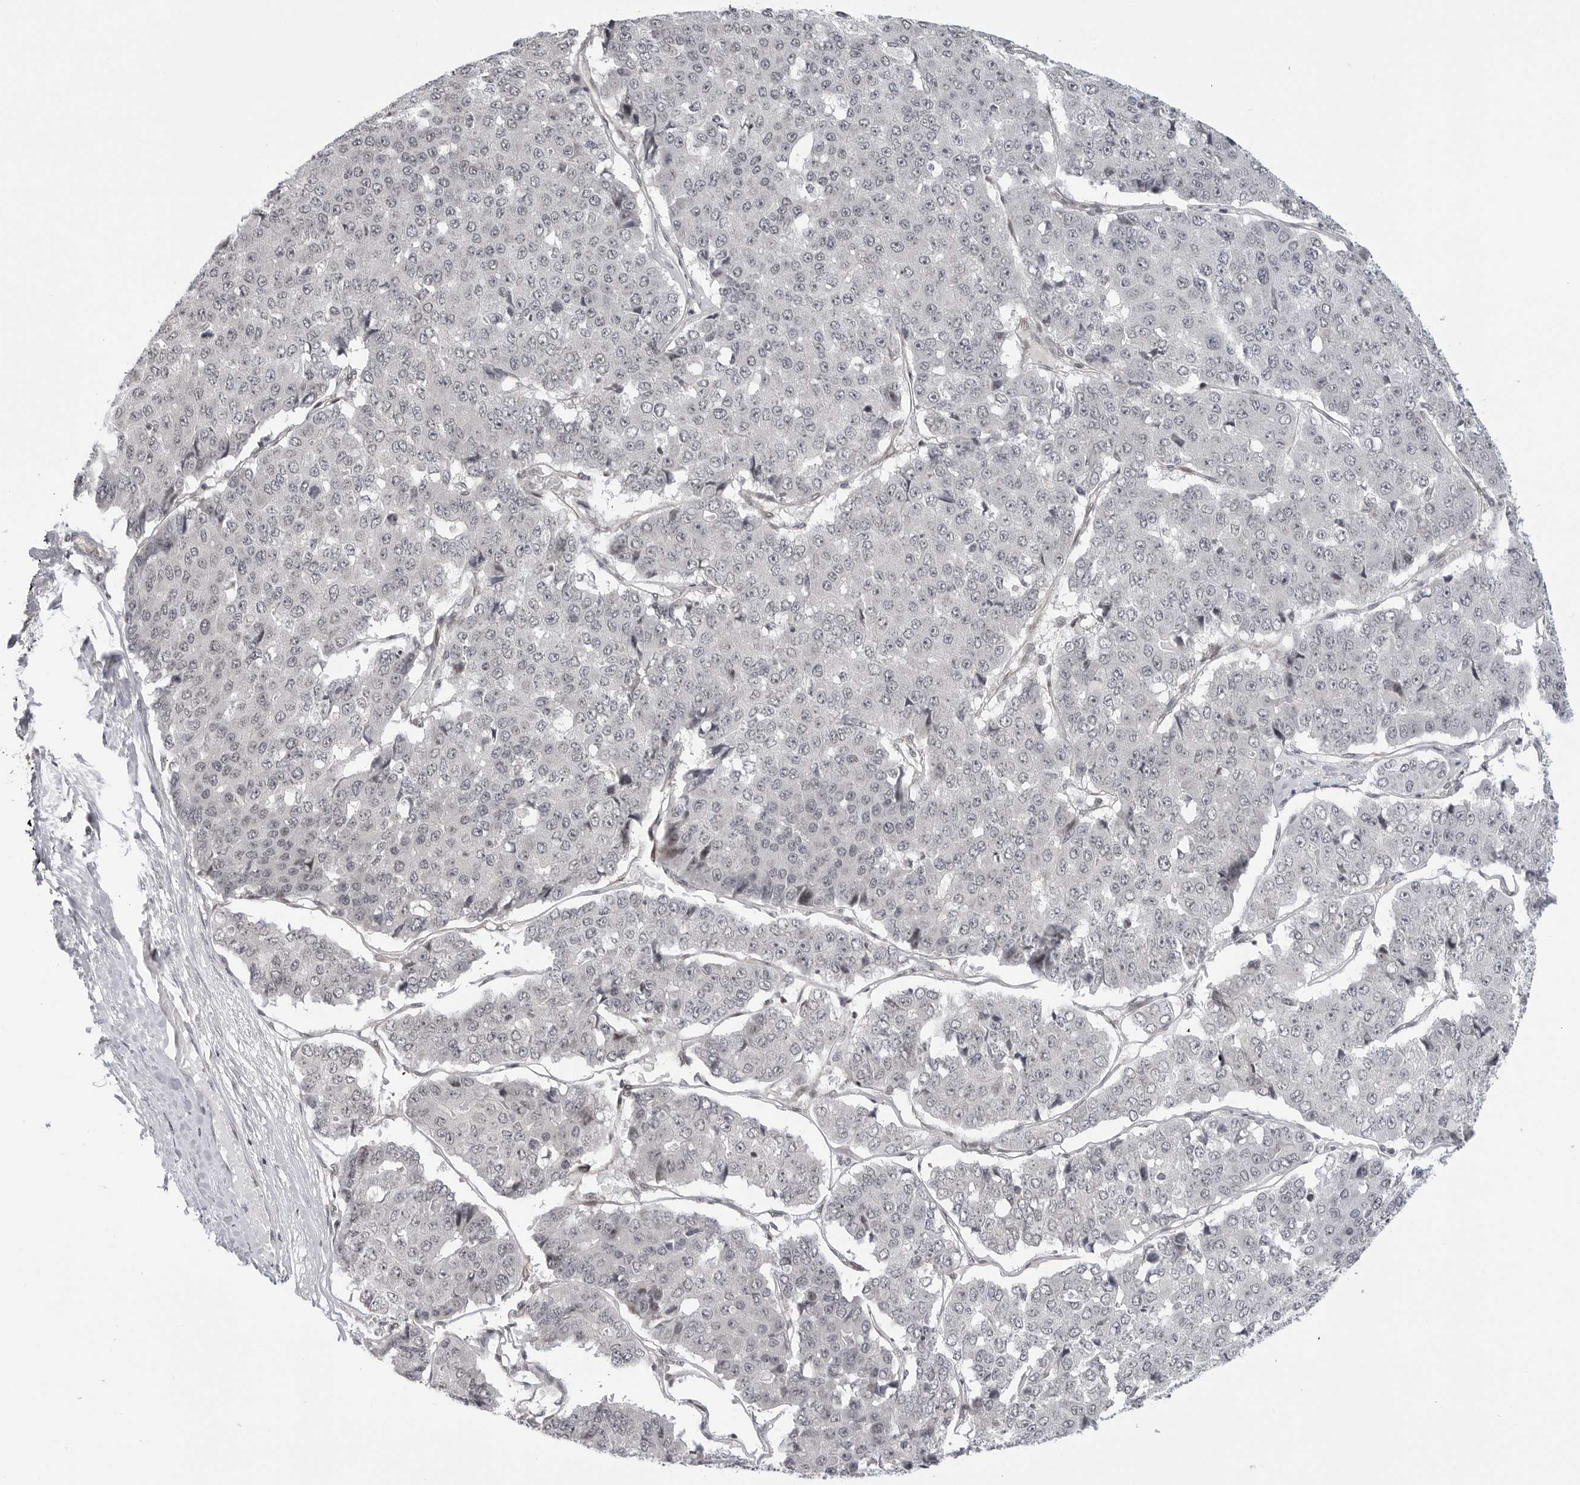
{"staining": {"intensity": "negative", "quantity": "none", "location": "none"}, "tissue": "pancreatic cancer", "cell_type": "Tumor cells", "image_type": "cancer", "snomed": [{"axis": "morphology", "description": "Adenocarcinoma, NOS"}, {"axis": "topography", "description": "Pancreas"}], "caption": "Tumor cells show no significant protein staining in pancreatic cancer (adenocarcinoma). (Brightfield microscopy of DAB (3,3'-diaminobenzidine) immunohistochemistry at high magnification).", "gene": "C8orf33", "patient": {"sex": "male", "age": 50}}